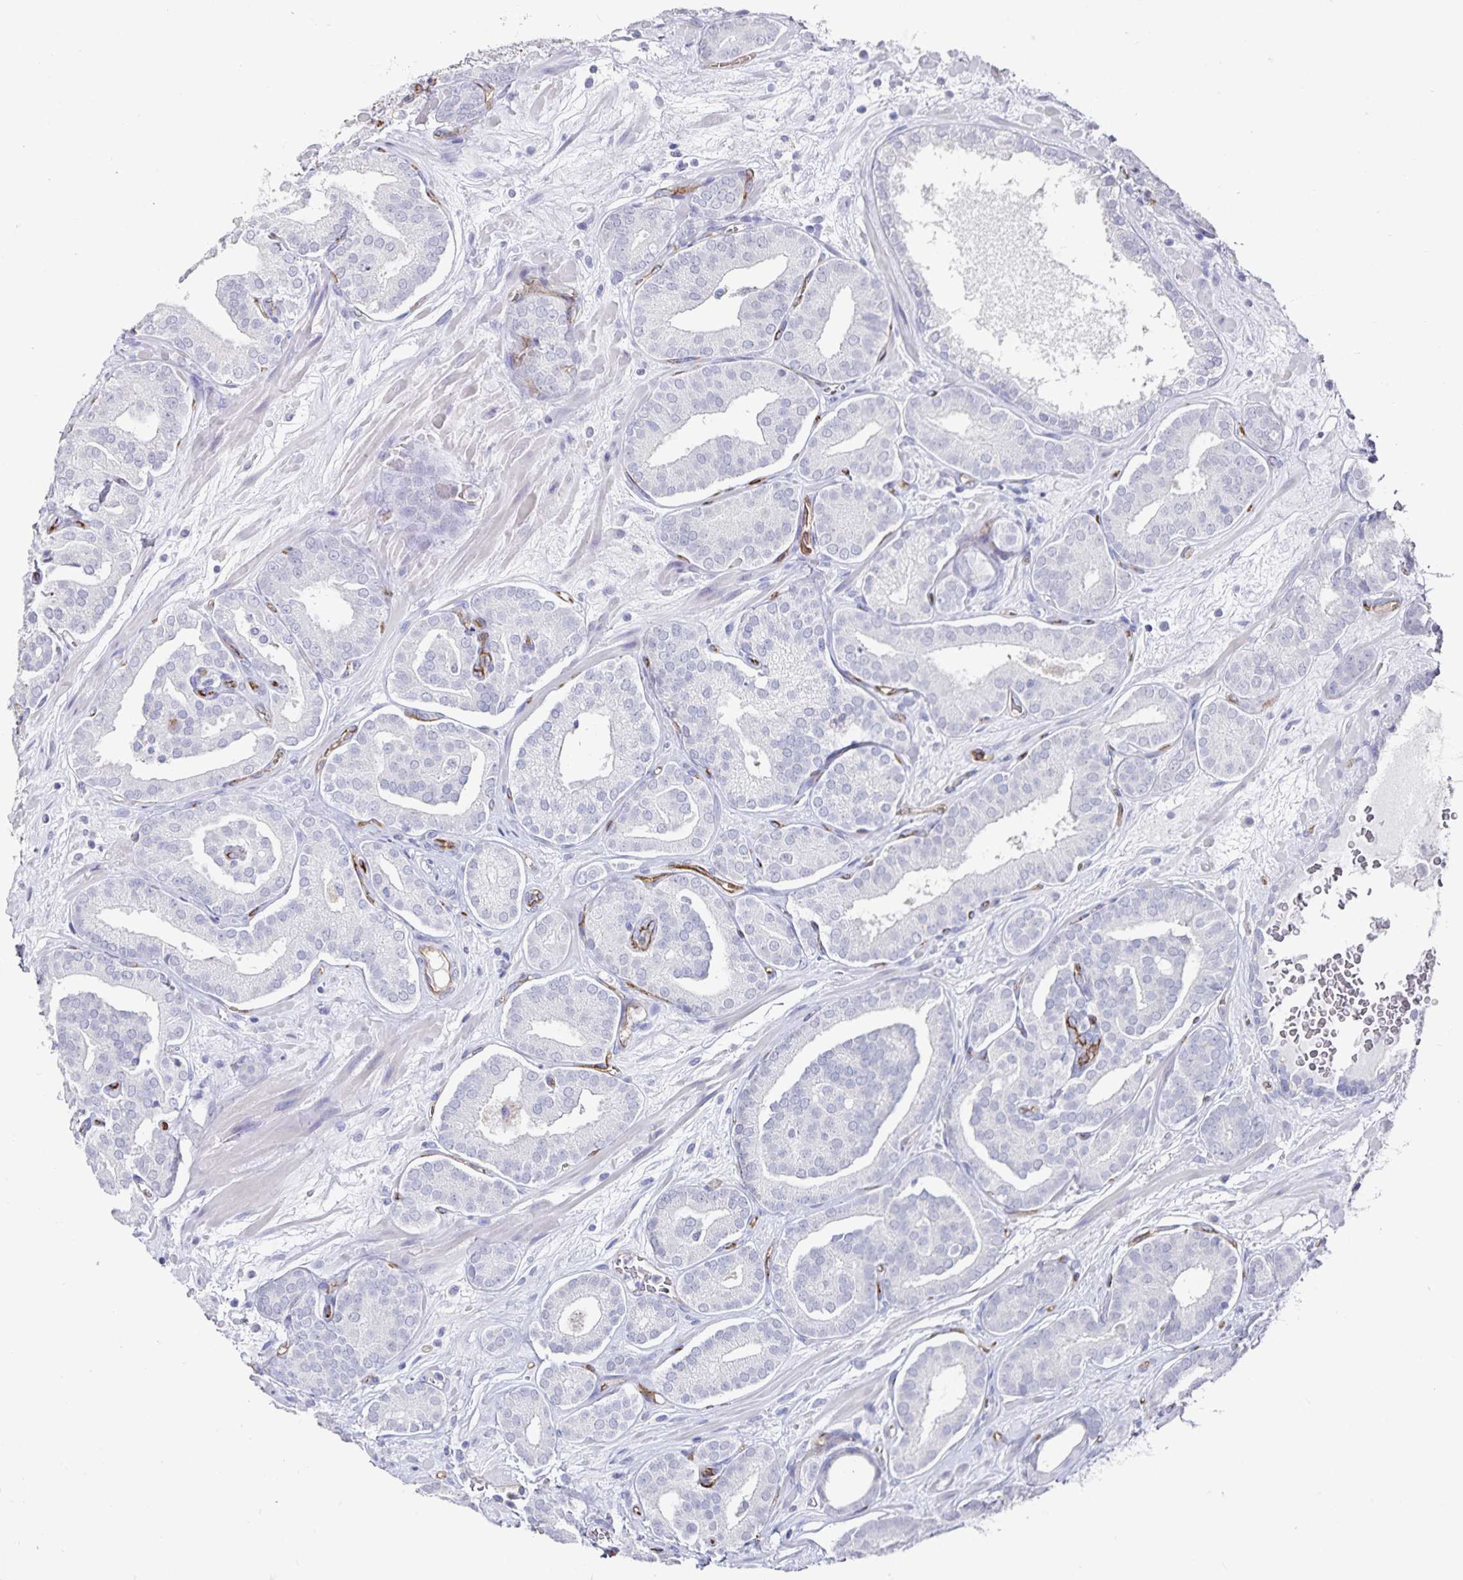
{"staining": {"intensity": "negative", "quantity": "none", "location": "none"}, "tissue": "prostate cancer", "cell_type": "Tumor cells", "image_type": "cancer", "snomed": [{"axis": "morphology", "description": "Adenocarcinoma, High grade"}, {"axis": "topography", "description": "Prostate"}], "caption": "This is an immunohistochemistry (IHC) photomicrograph of human prostate cancer. There is no positivity in tumor cells.", "gene": "PODXL", "patient": {"sex": "male", "age": 66}}